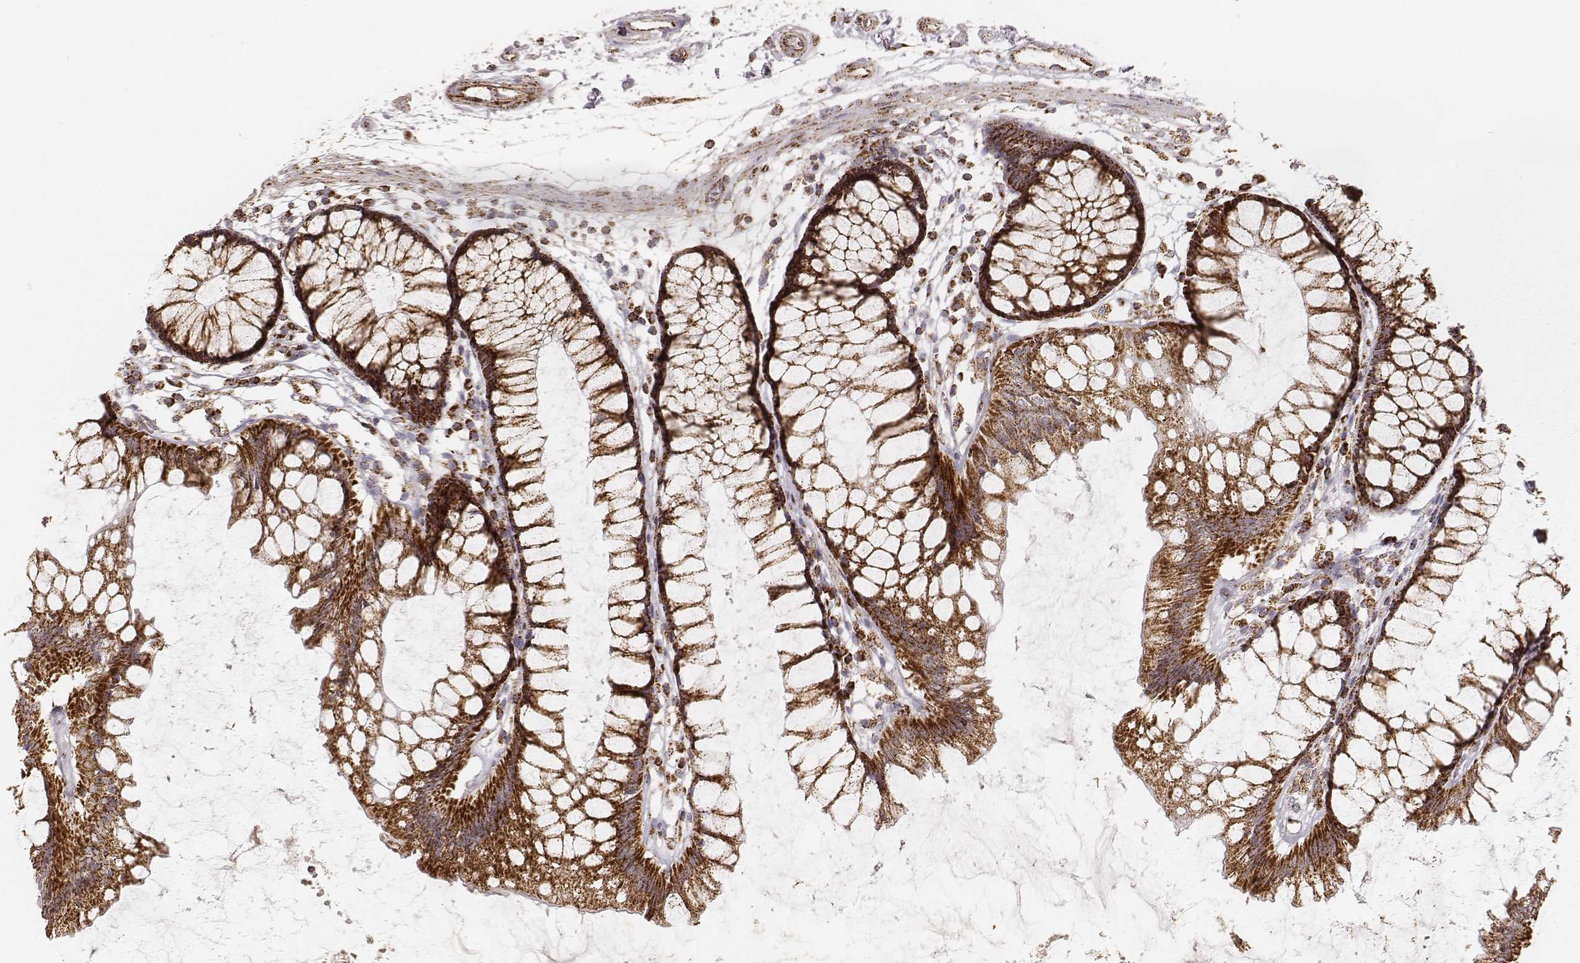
{"staining": {"intensity": "strong", "quantity": ">75%", "location": "cytoplasmic/membranous"}, "tissue": "colon", "cell_type": "Endothelial cells", "image_type": "normal", "snomed": [{"axis": "morphology", "description": "Normal tissue, NOS"}, {"axis": "morphology", "description": "Adenocarcinoma, NOS"}, {"axis": "topography", "description": "Colon"}], "caption": "Colon stained with immunohistochemistry demonstrates strong cytoplasmic/membranous positivity in about >75% of endothelial cells.", "gene": "CS", "patient": {"sex": "male", "age": 65}}